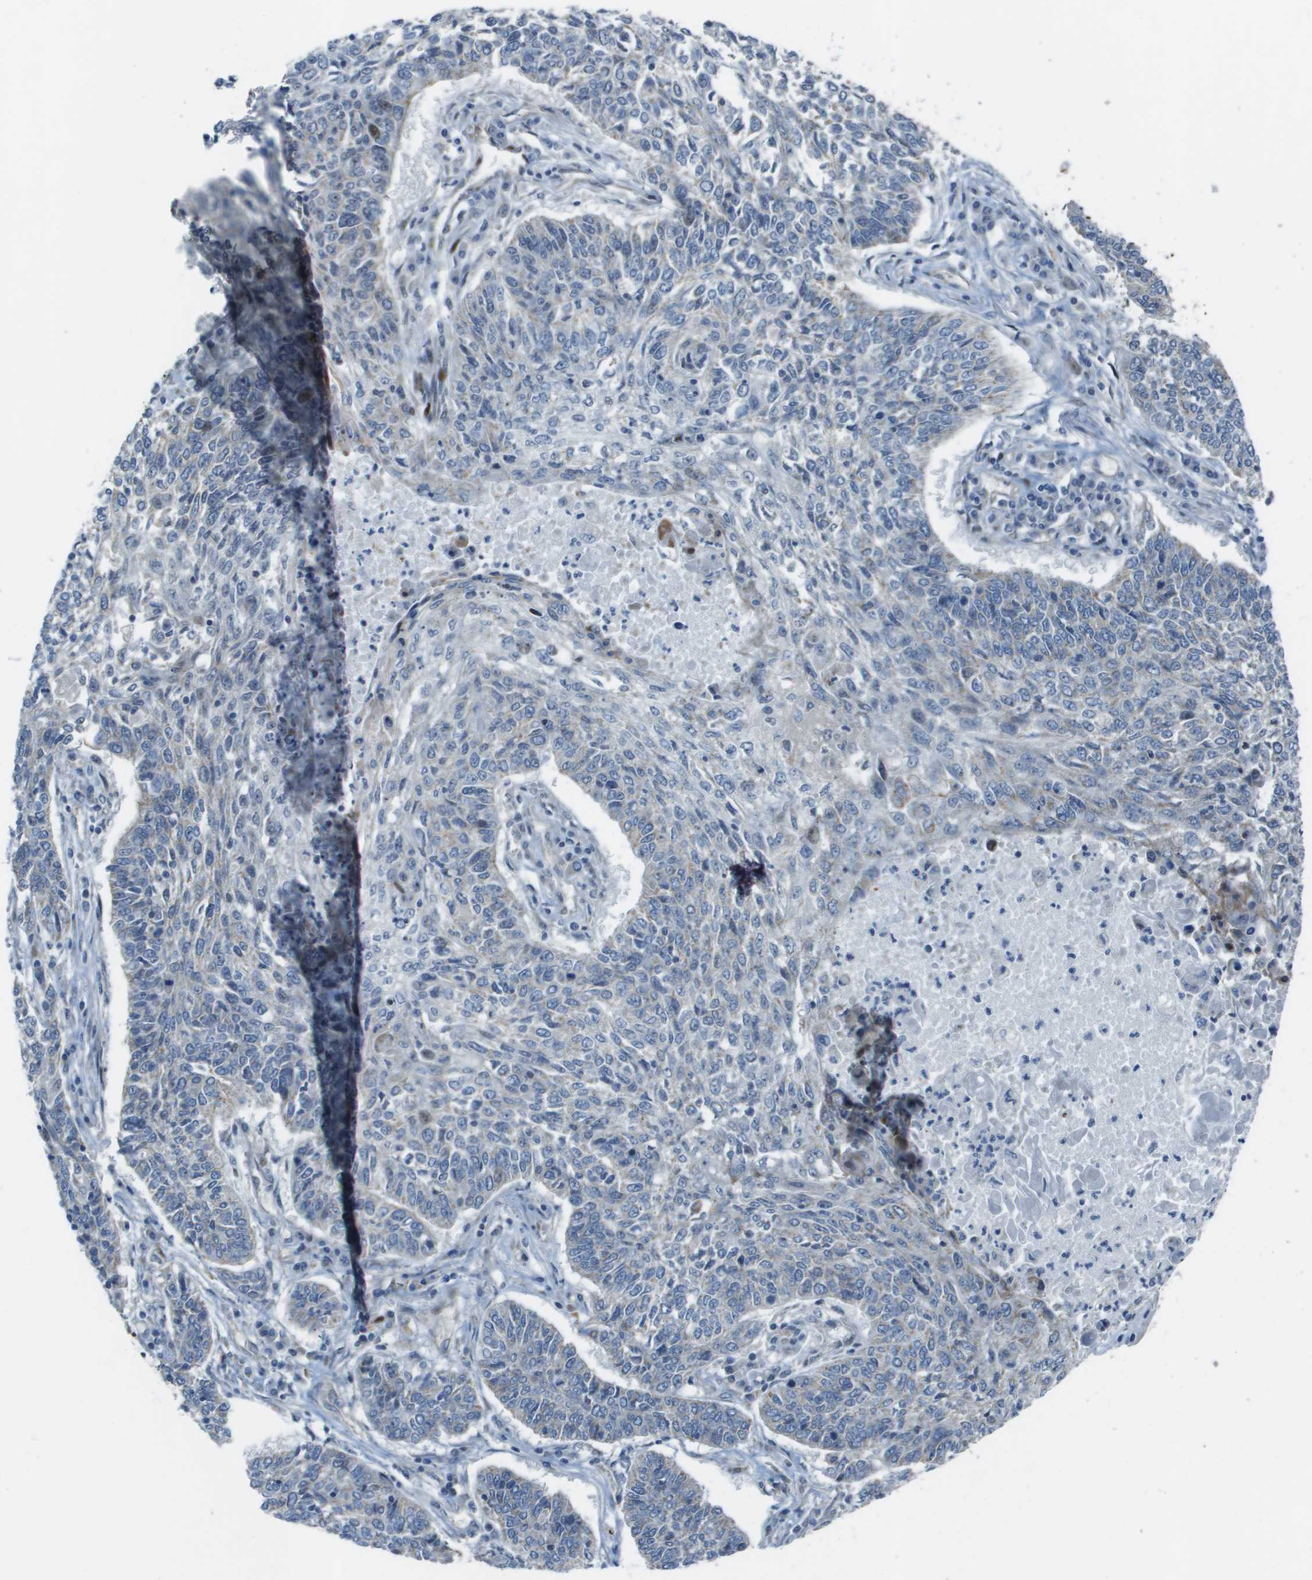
{"staining": {"intensity": "negative", "quantity": "none", "location": "none"}, "tissue": "lung cancer", "cell_type": "Tumor cells", "image_type": "cancer", "snomed": [{"axis": "morphology", "description": "Normal tissue, NOS"}, {"axis": "morphology", "description": "Squamous cell carcinoma, NOS"}, {"axis": "topography", "description": "Cartilage tissue"}, {"axis": "topography", "description": "Bronchus"}, {"axis": "topography", "description": "Lung"}], "caption": "Immunohistochemical staining of human lung cancer (squamous cell carcinoma) displays no significant staining in tumor cells.", "gene": "MGAT3", "patient": {"sex": "female", "age": 49}}